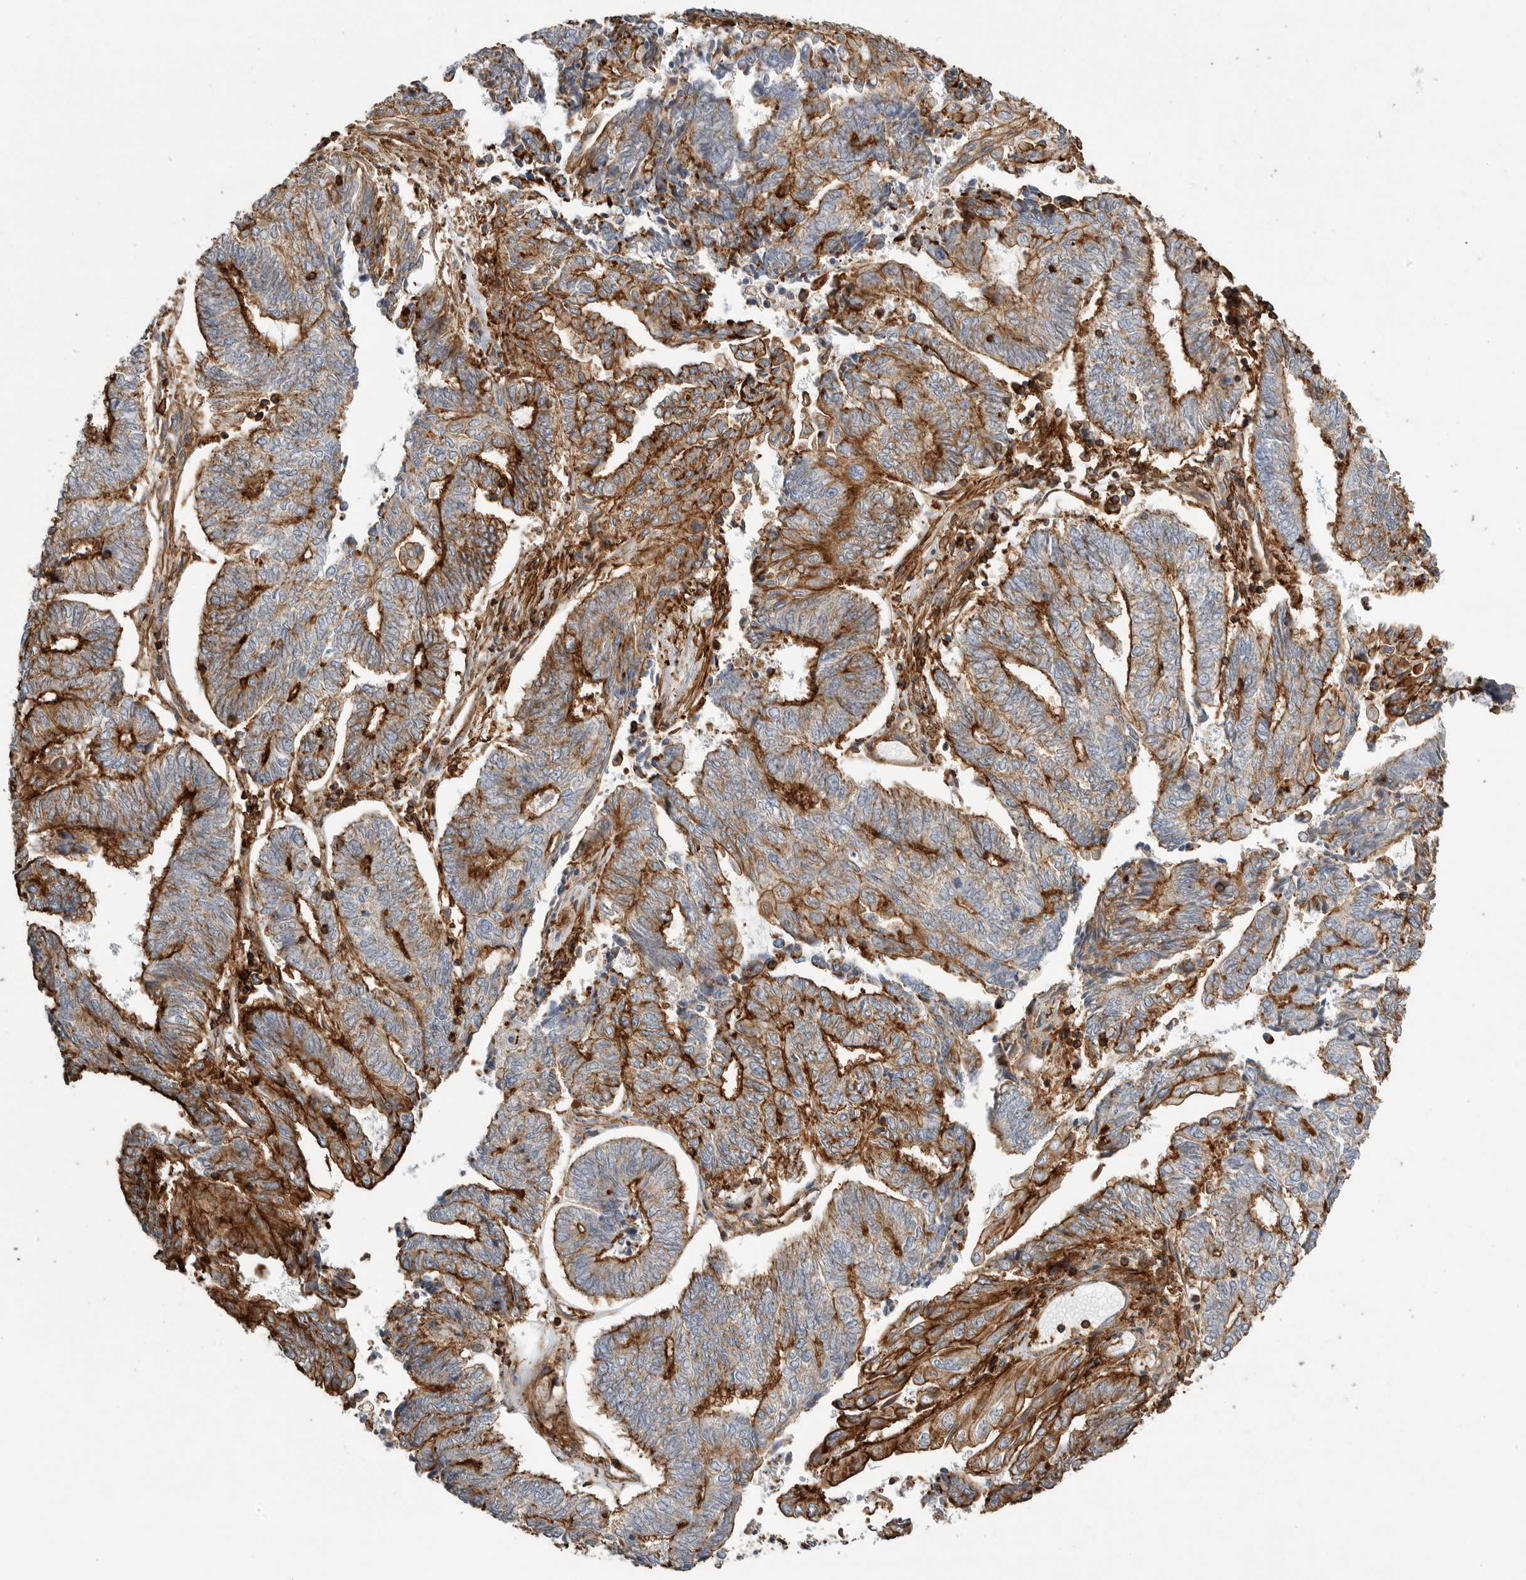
{"staining": {"intensity": "strong", "quantity": "25%-75%", "location": "cytoplasmic/membranous"}, "tissue": "endometrial cancer", "cell_type": "Tumor cells", "image_type": "cancer", "snomed": [{"axis": "morphology", "description": "Adenocarcinoma, NOS"}, {"axis": "topography", "description": "Uterus"}, {"axis": "topography", "description": "Endometrium"}], "caption": "Strong cytoplasmic/membranous staining is seen in about 25%-75% of tumor cells in endometrial adenocarcinoma. The staining is performed using DAB brown chromogen to label protein expression. The nuclei are counter-stained blue using hematoxylin.", "gene": "GPER1", "patient": {"sex": "female", "age": 70}}